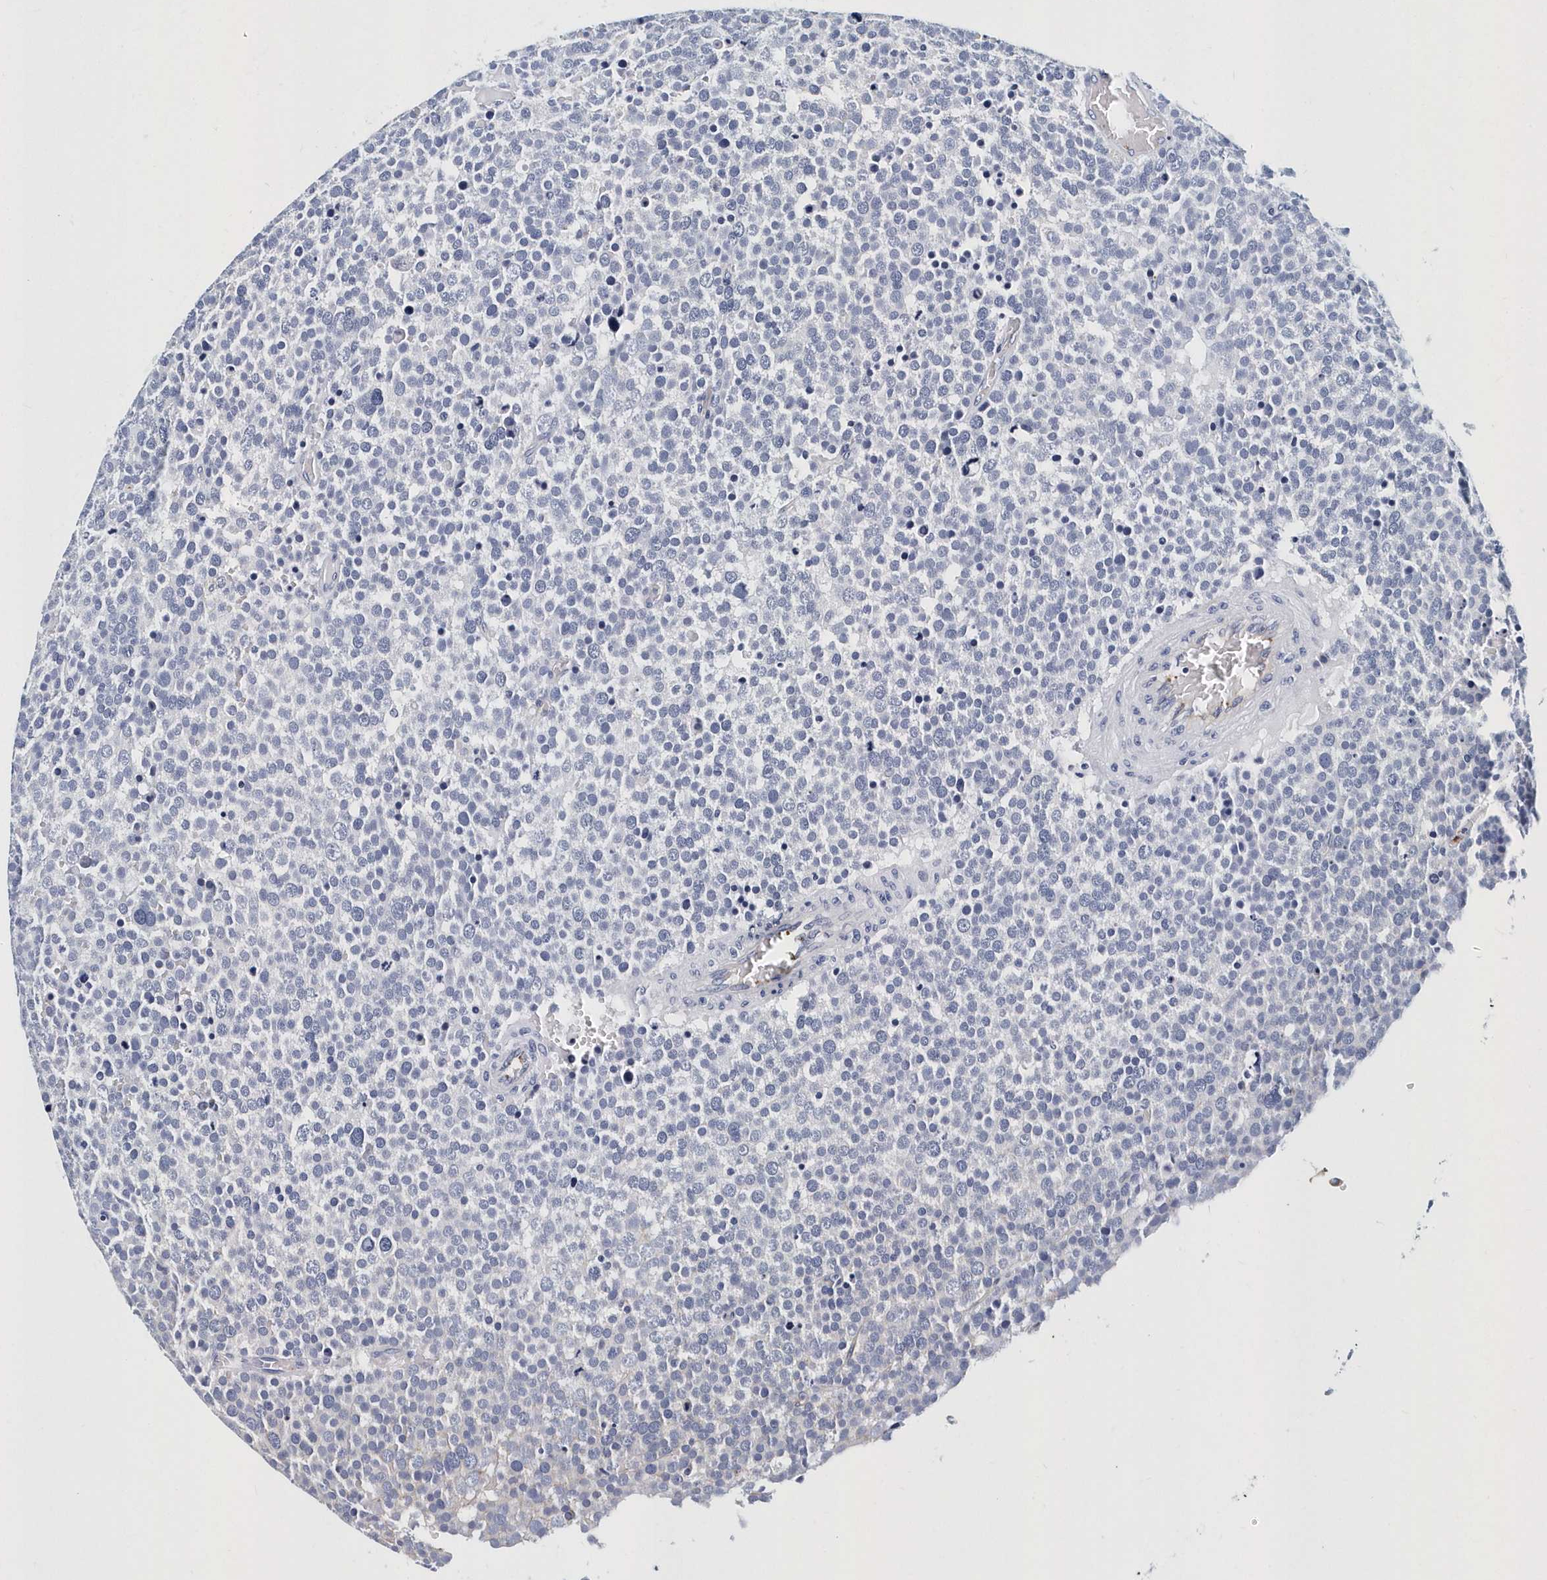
{"staining": {"intensity": "negative", "quantity": "none", "location": "none"}, "tissue": "testis cancer", "cell_type": "Tumor cells", "image_type": "cancer", "snomed": [{"axis": "morphology", "description": "Seminoma, NOS"}, {"axis": "topography", "description": "Testis"}], "caption": "Protein analysis of testis cancer displays no significant positivity in tumor cells.", "gene": "ITGA2B", "patient": {"sex": "male", "age": 71}}